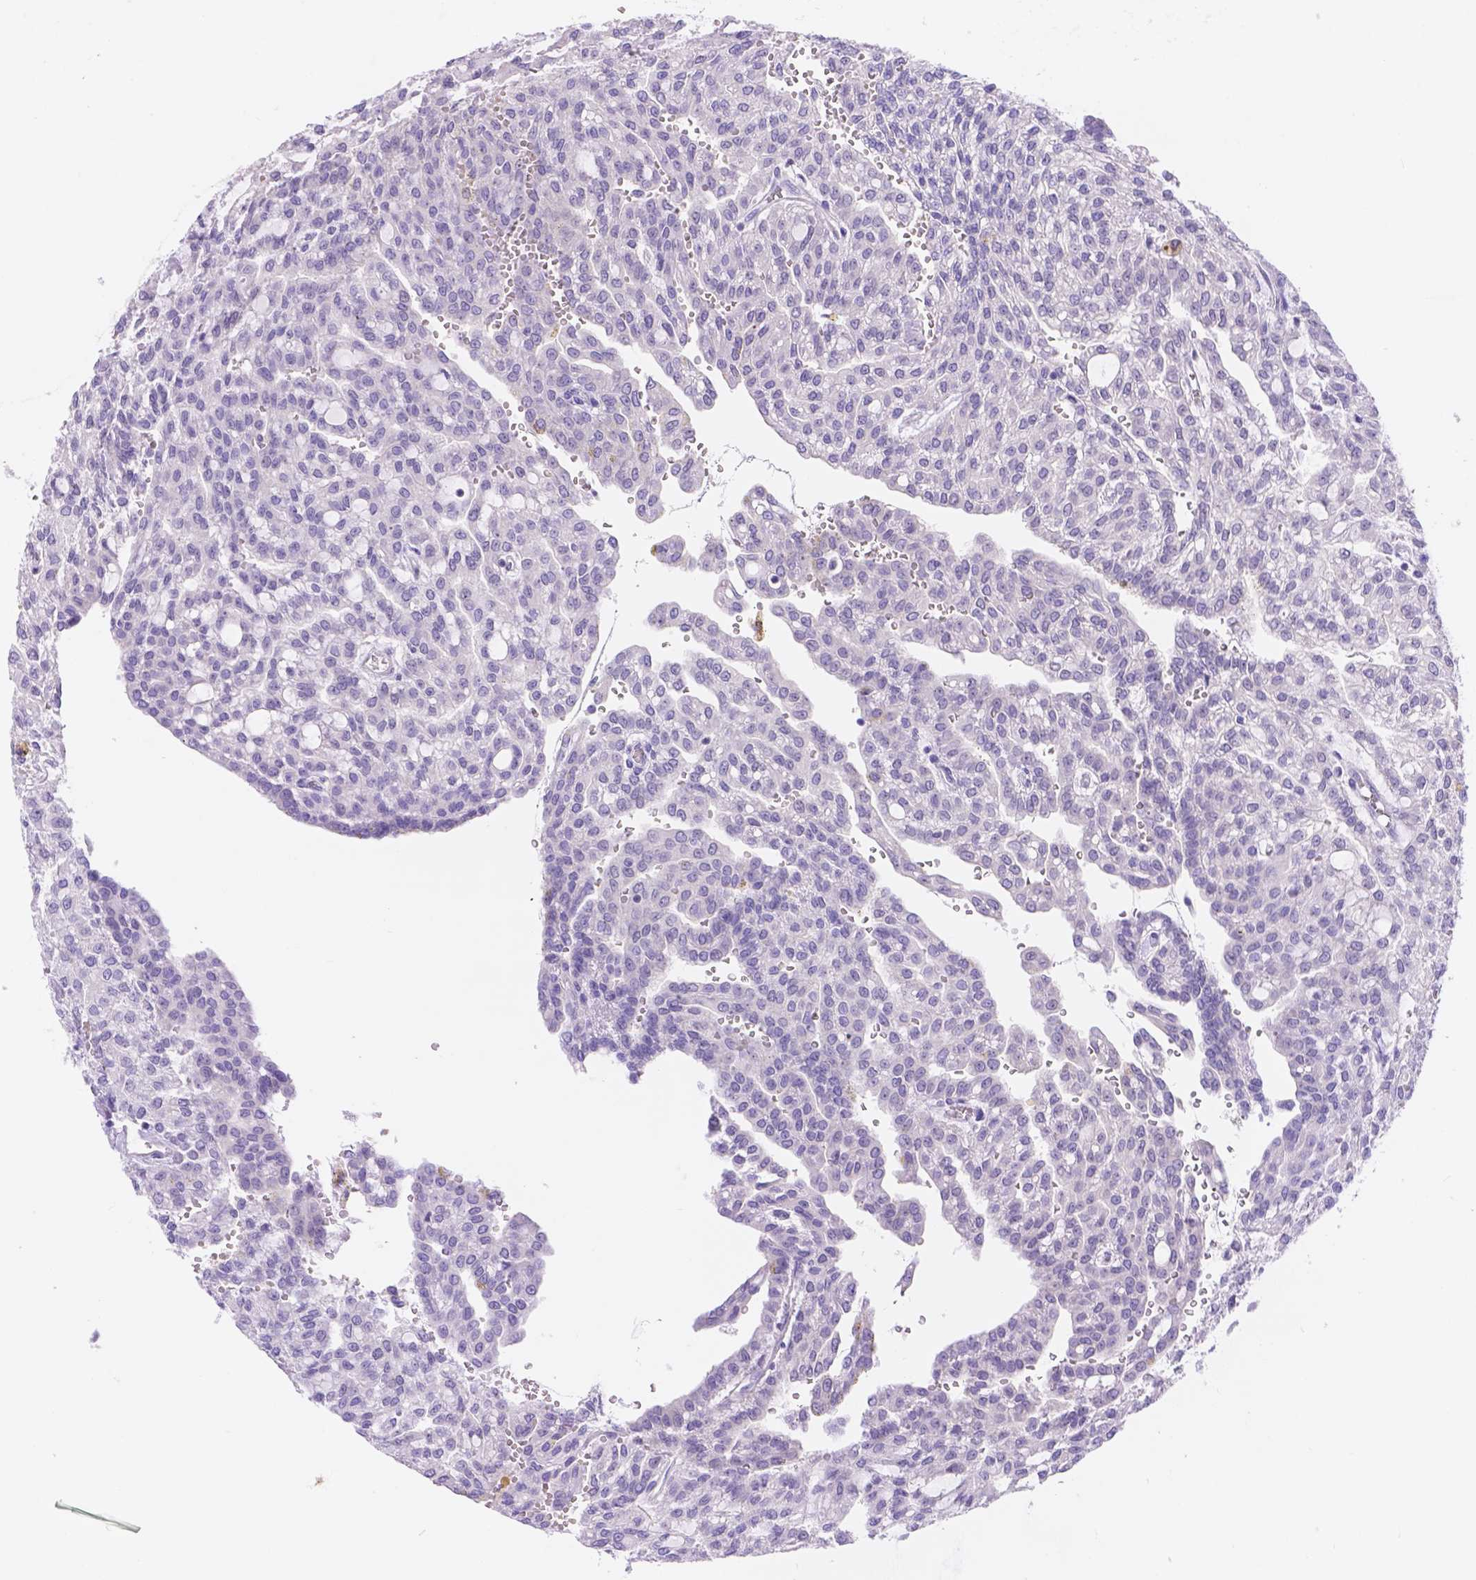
{"staining": {"intensity": "negative", "quantity": "none", "location": "none"}, "tissue": "renal cancer", "cell_type": "Tumor cells", "image_type": "cancer", "snomed": [{"axis": "morphology", "description": "Adenocarcinoma, NOS"}, {"axis": "topography", "description": "Kidney"}], "caption": "Tumor cells are negative for protein expression in human renal cancer (adenocarcinoma).", "gene": "CD96", "patient": {"sex": "male", "age": 63}}